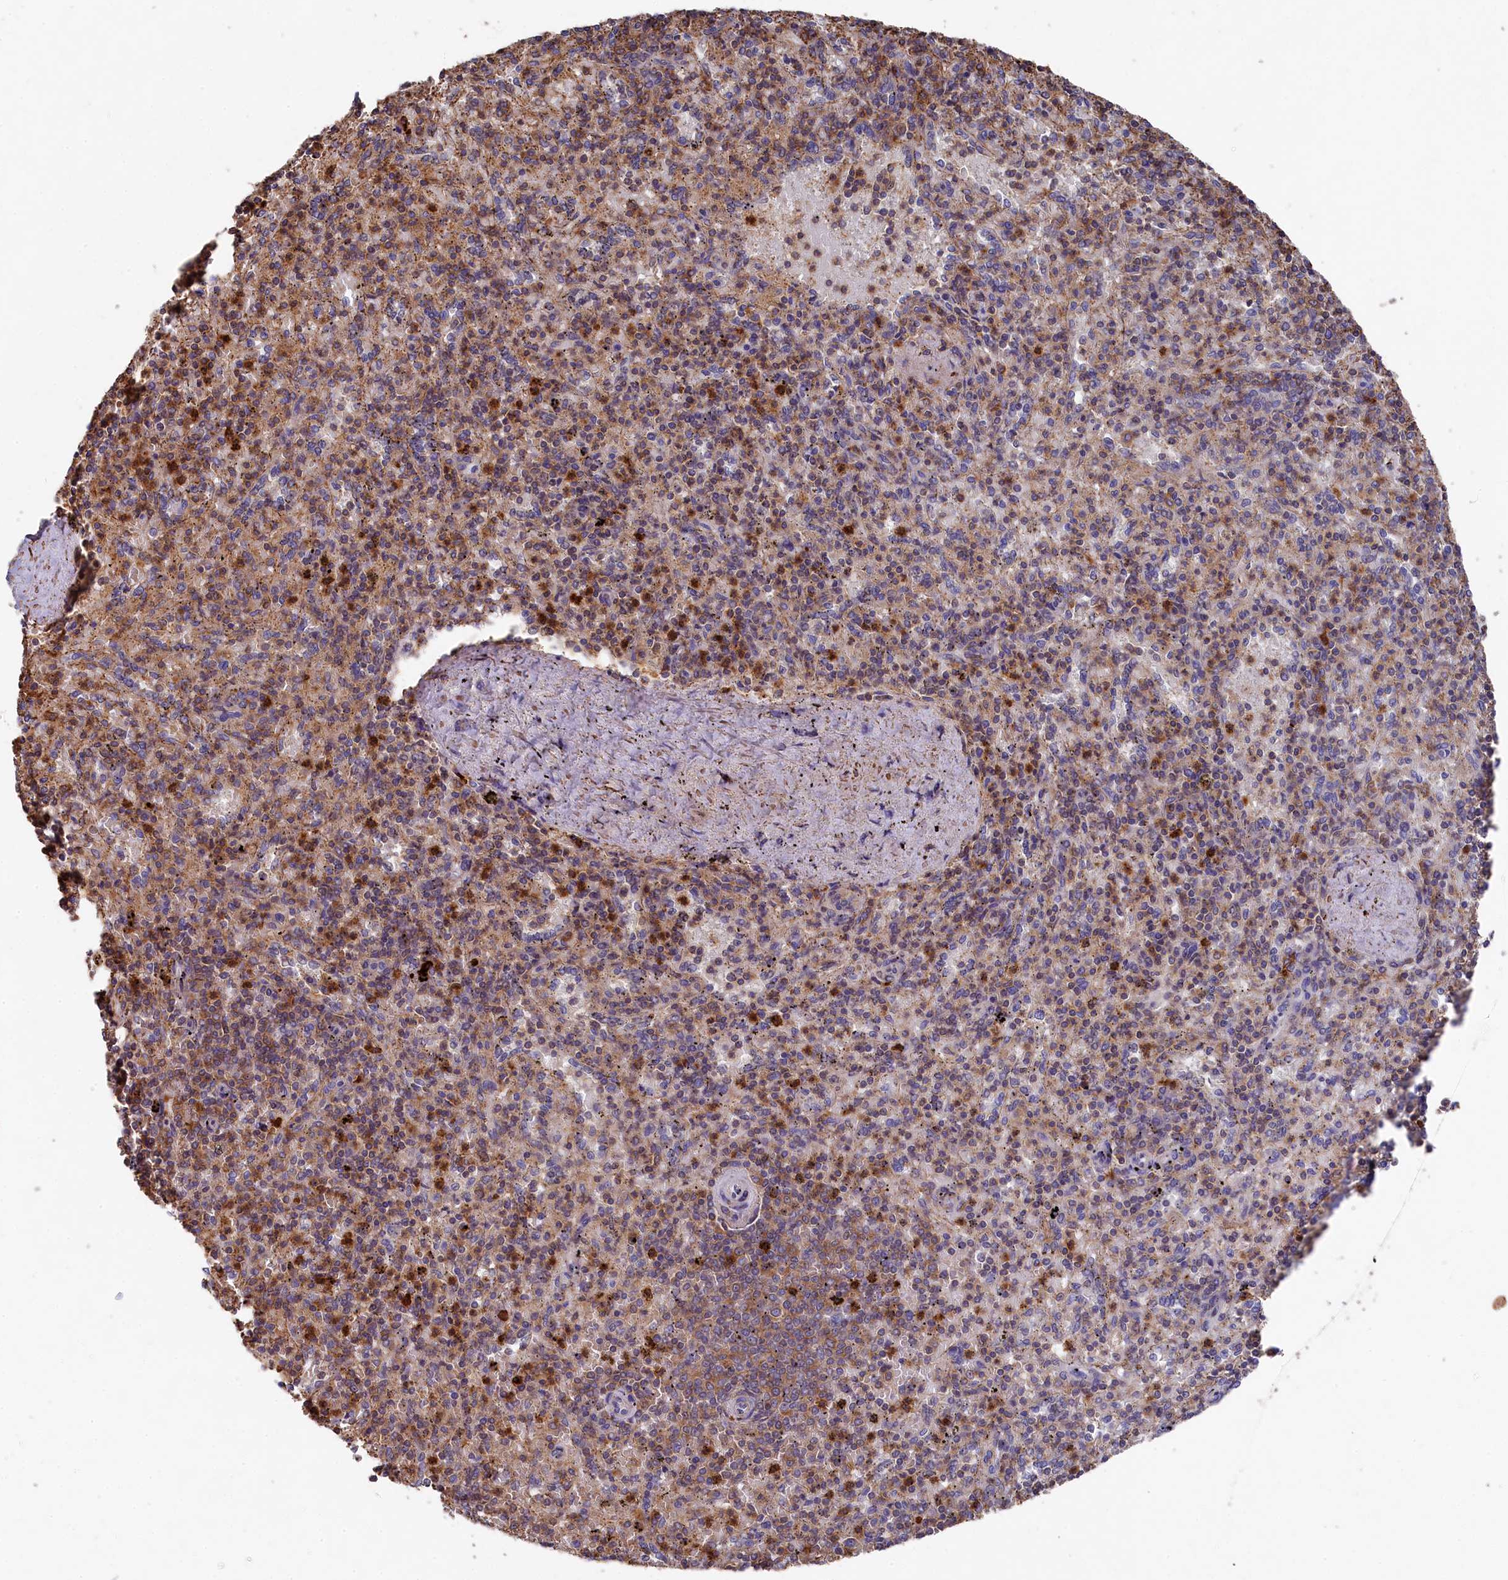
{"staining": {"intensity": "moderate", "quantity": "<25%", "location": "cytoplasmic/membranous"}, "tissue": "spleen", "cell_type": "Cells in red pulp", "image_type": "normal", "snomed": [{"axis": "morphology", "description": "Normal tissue, NOS"}, {"axis": "topography", "description": "Spleen"}], "caption": "This histopathology image shows immunohistochemistry staining of benign spleen, with low moderate cytoplasmic/membranous positivity in about <25% of cells in red pulp.", "gene": "RAPSN", "patient": {"sex": "male", "age": 82}}